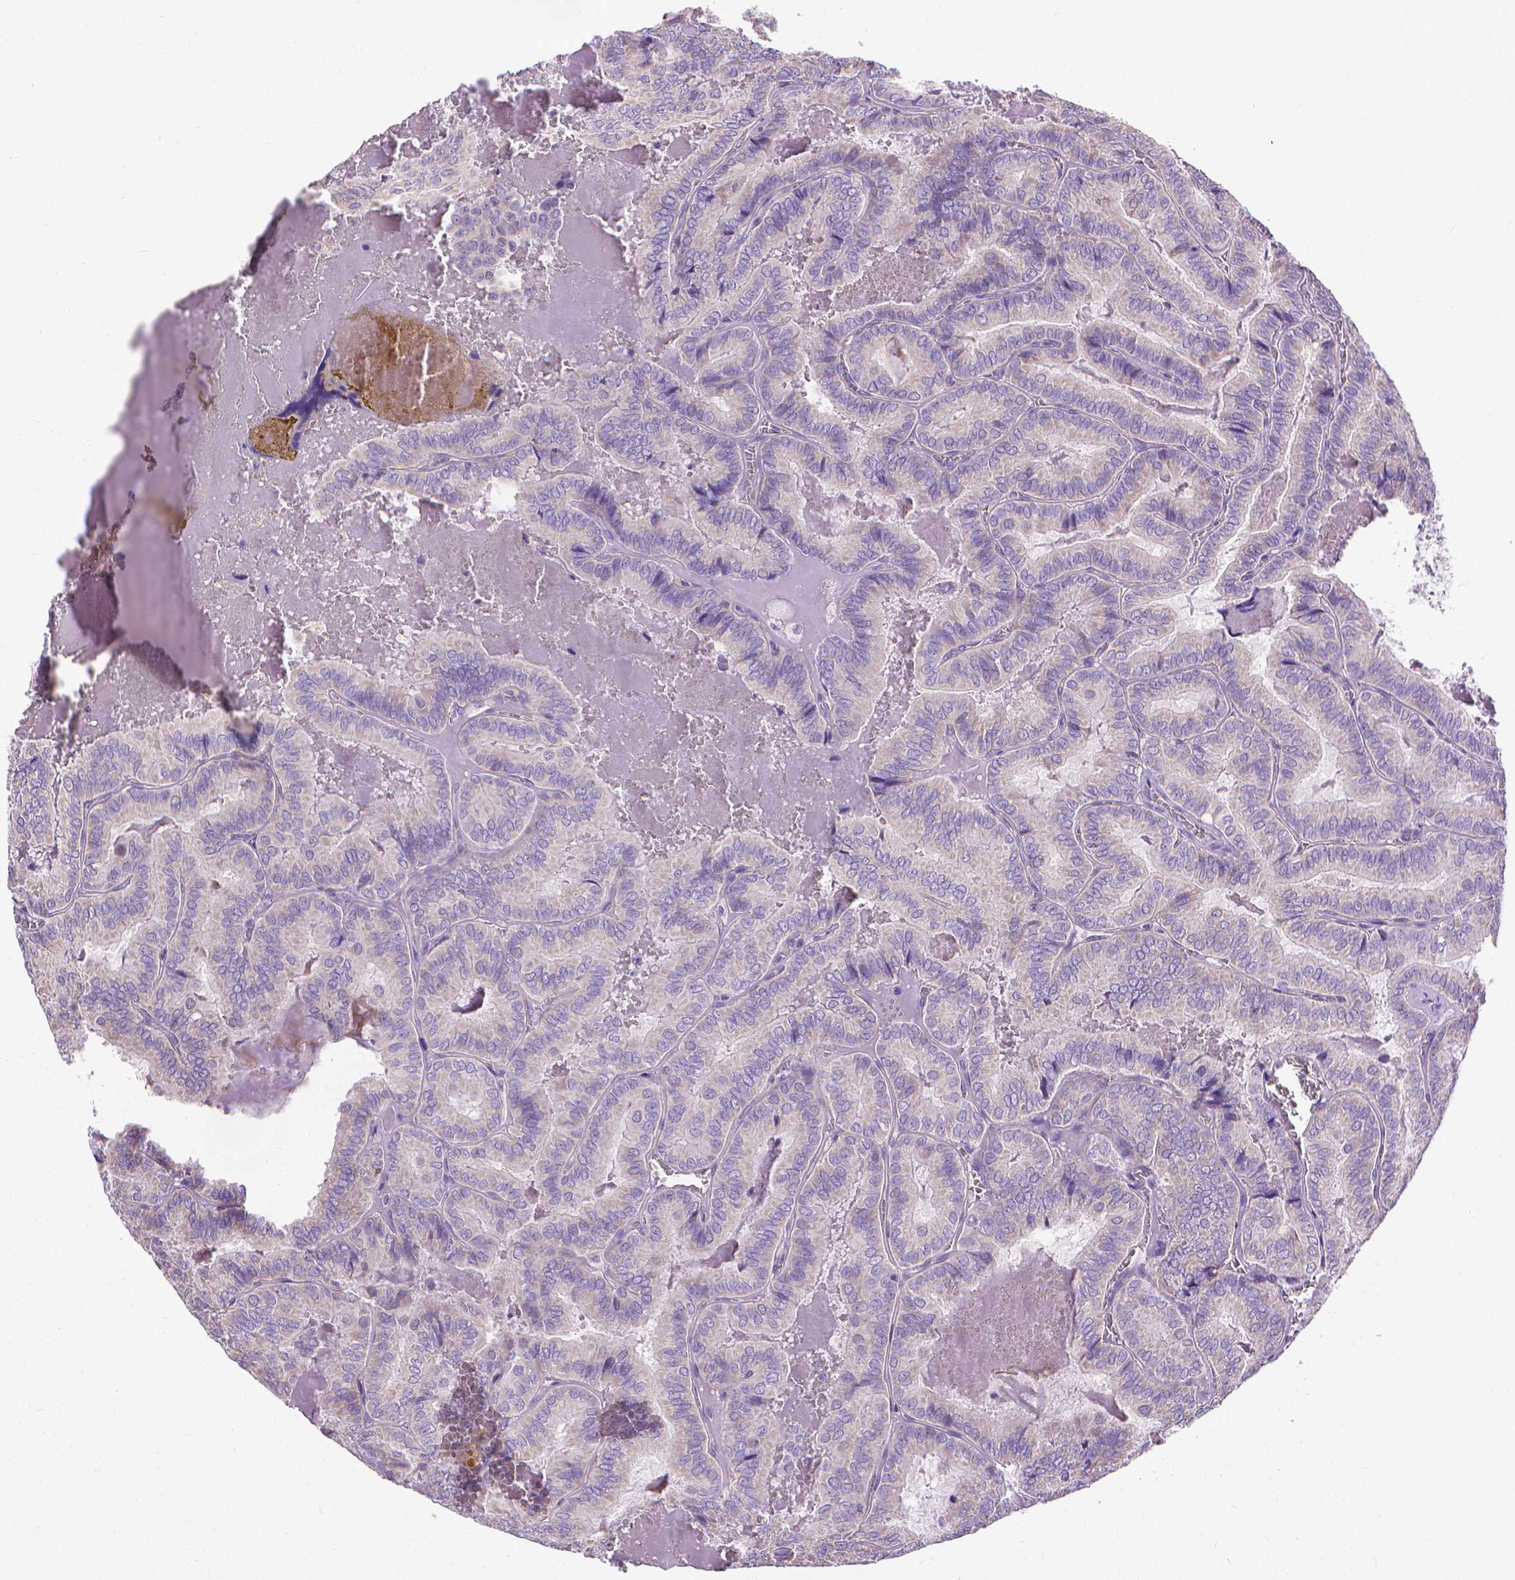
{"staining": {"intensity": "negative", "quantity": "none", "location": "none"}, "tissue": "thyroid cancer", "cell_type": "Tumor cells", "image_type": "cancer", "snomed": [{"axis": "morphology", "description": "Papillary adenocarcinoma, NOS"}, {"axis": "topography", "description": "Thyroid gland"}], "caption": "Image shows no significant protein positivity in tumor cells of thyroid cancer.", "gene": "SYN1", "patient": {"sex": "female", "age": 75}}